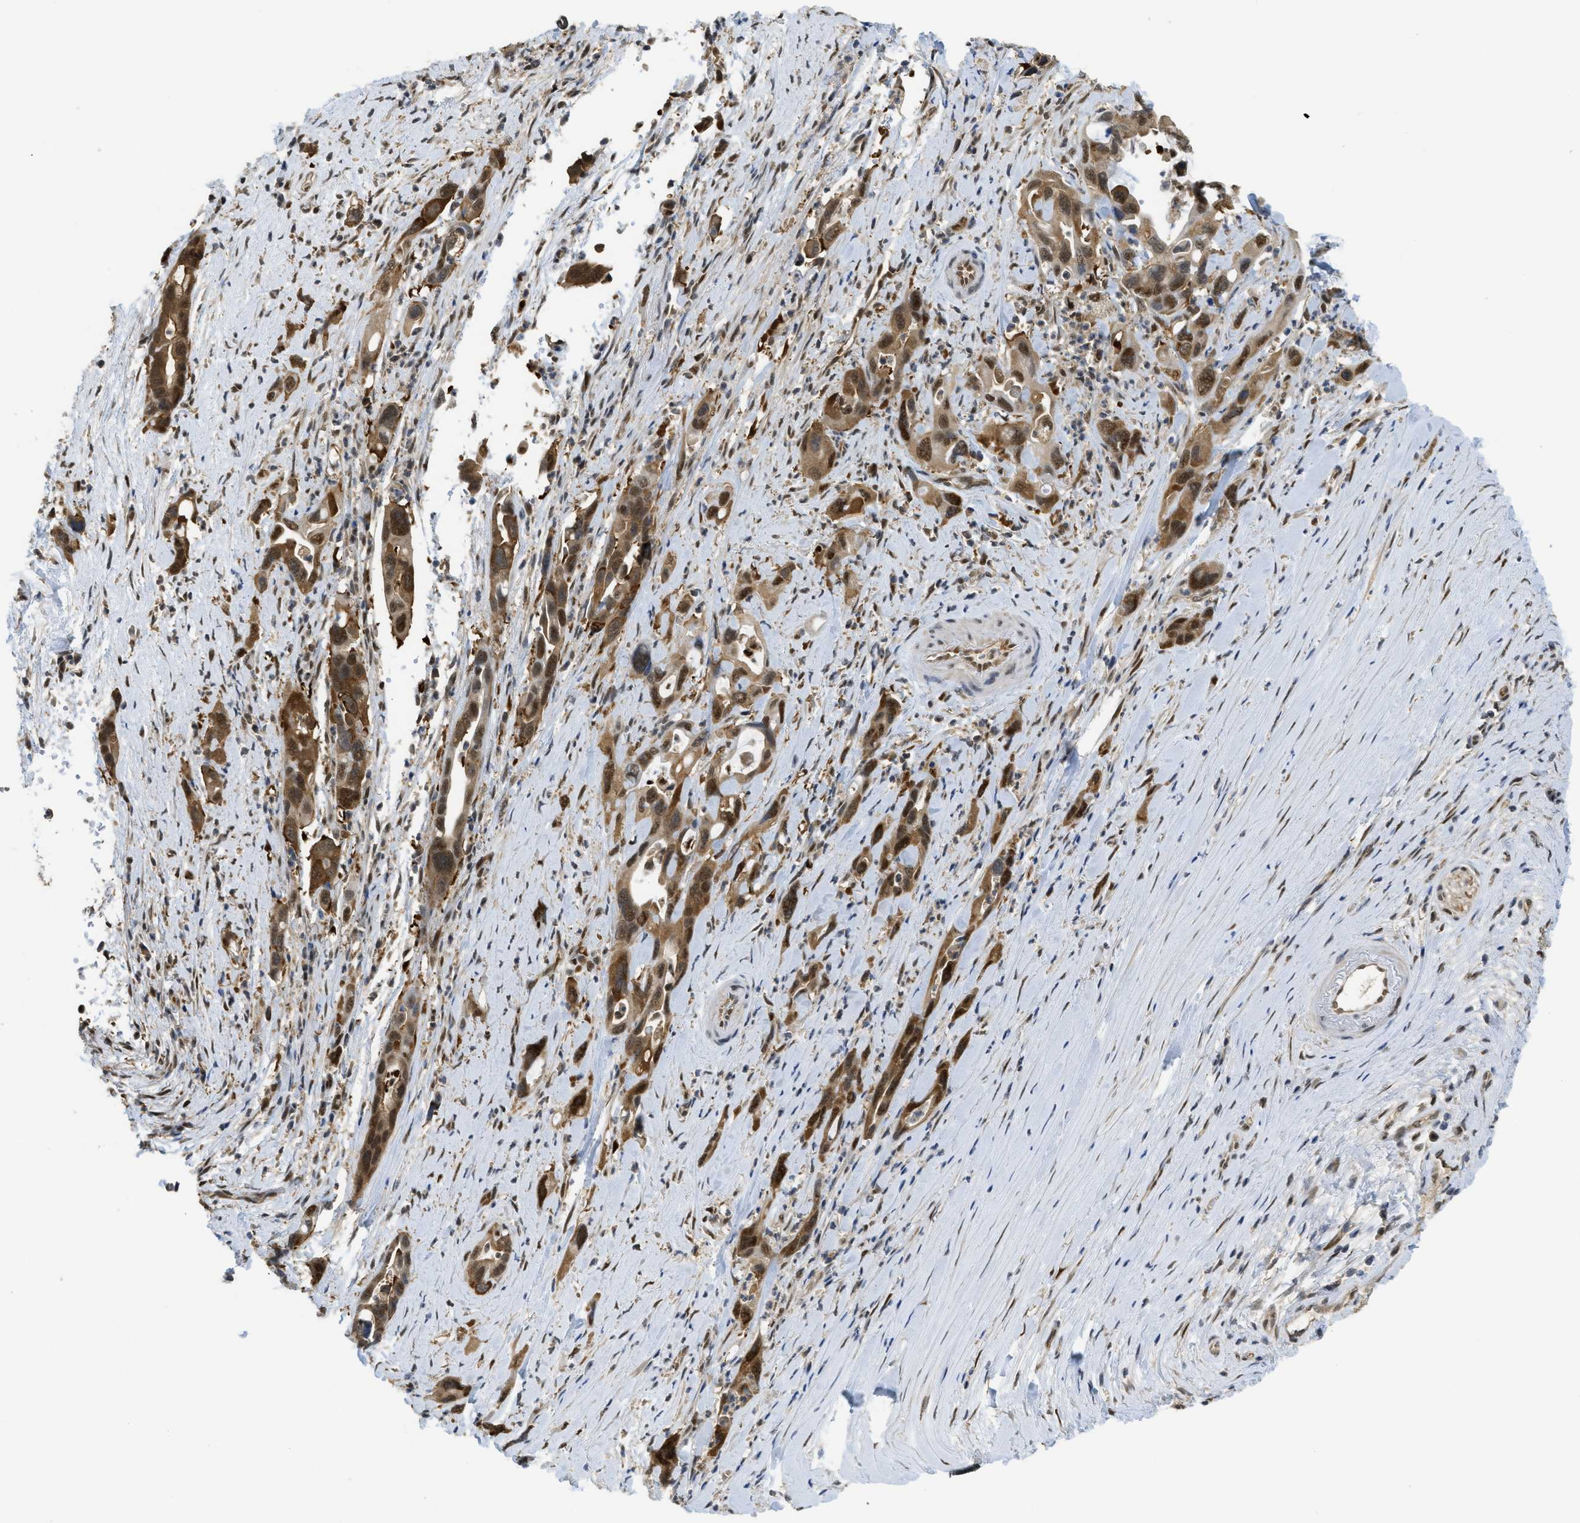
{"staining": {"intensity": "strong", "quantity": ">75%", "location": "cytoplasmic/membranous,nuclear"}, "tissue": "pancreatic cancer", "cell_type": "Tumor cells", "image_type": "cancer", "snomed": [{"axis": "morphology", "description": "Adenocarcinoma, NOS"}, {"axis": "topography", "description": "Pancreas"}], "caption": "Protein analysis of adenocarcinoma (pancreatic) tissue exhibits strong cytoplasmic/membranous and nuclear expression in approximately >75% of tumor cells.", "gene": "PSMC5", "patient": {"sex": "female", "age": 70}}